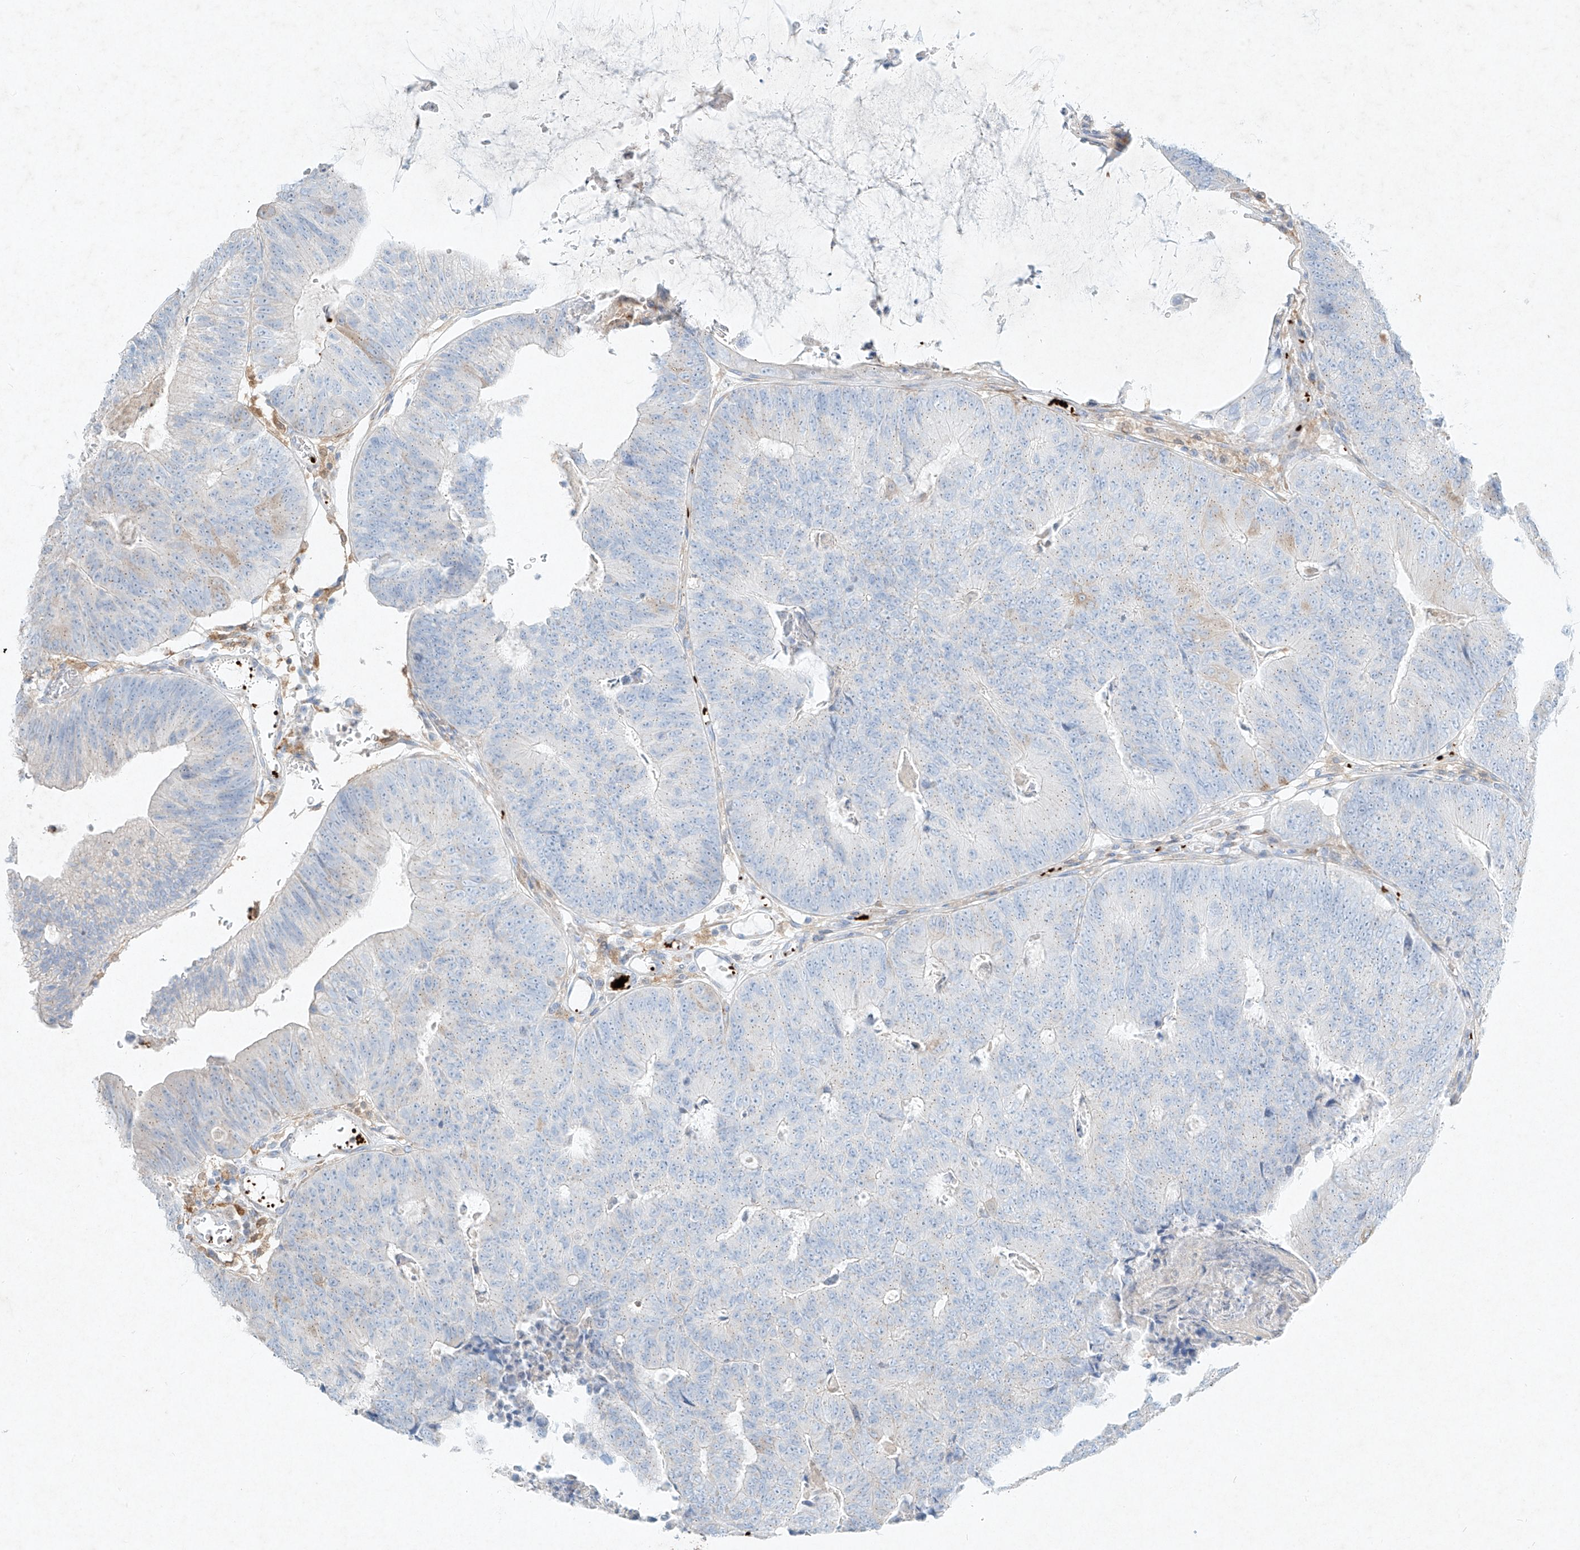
{"staining": {"intensity": "moderate", "quantity": "<25%", "location": "cytoplasmic/membranous"}, "tissue": "colorectal cancer", "cell_type": "Tumor cells", "image_type": "cancer", "snomed": [{"axis": "morphology", "description": "Adenocarcinoma, NOS"}, {"axis": "topography", "description": "Colon"}], "caption": "Protein expression analysis of human colorectal adenocarcinoma reveals moderate cytoplasmic/membranous expression in approximately <25% of tumor cells.", "gene": "PLEK", "patient": {"sex": "female", "age": 67}}